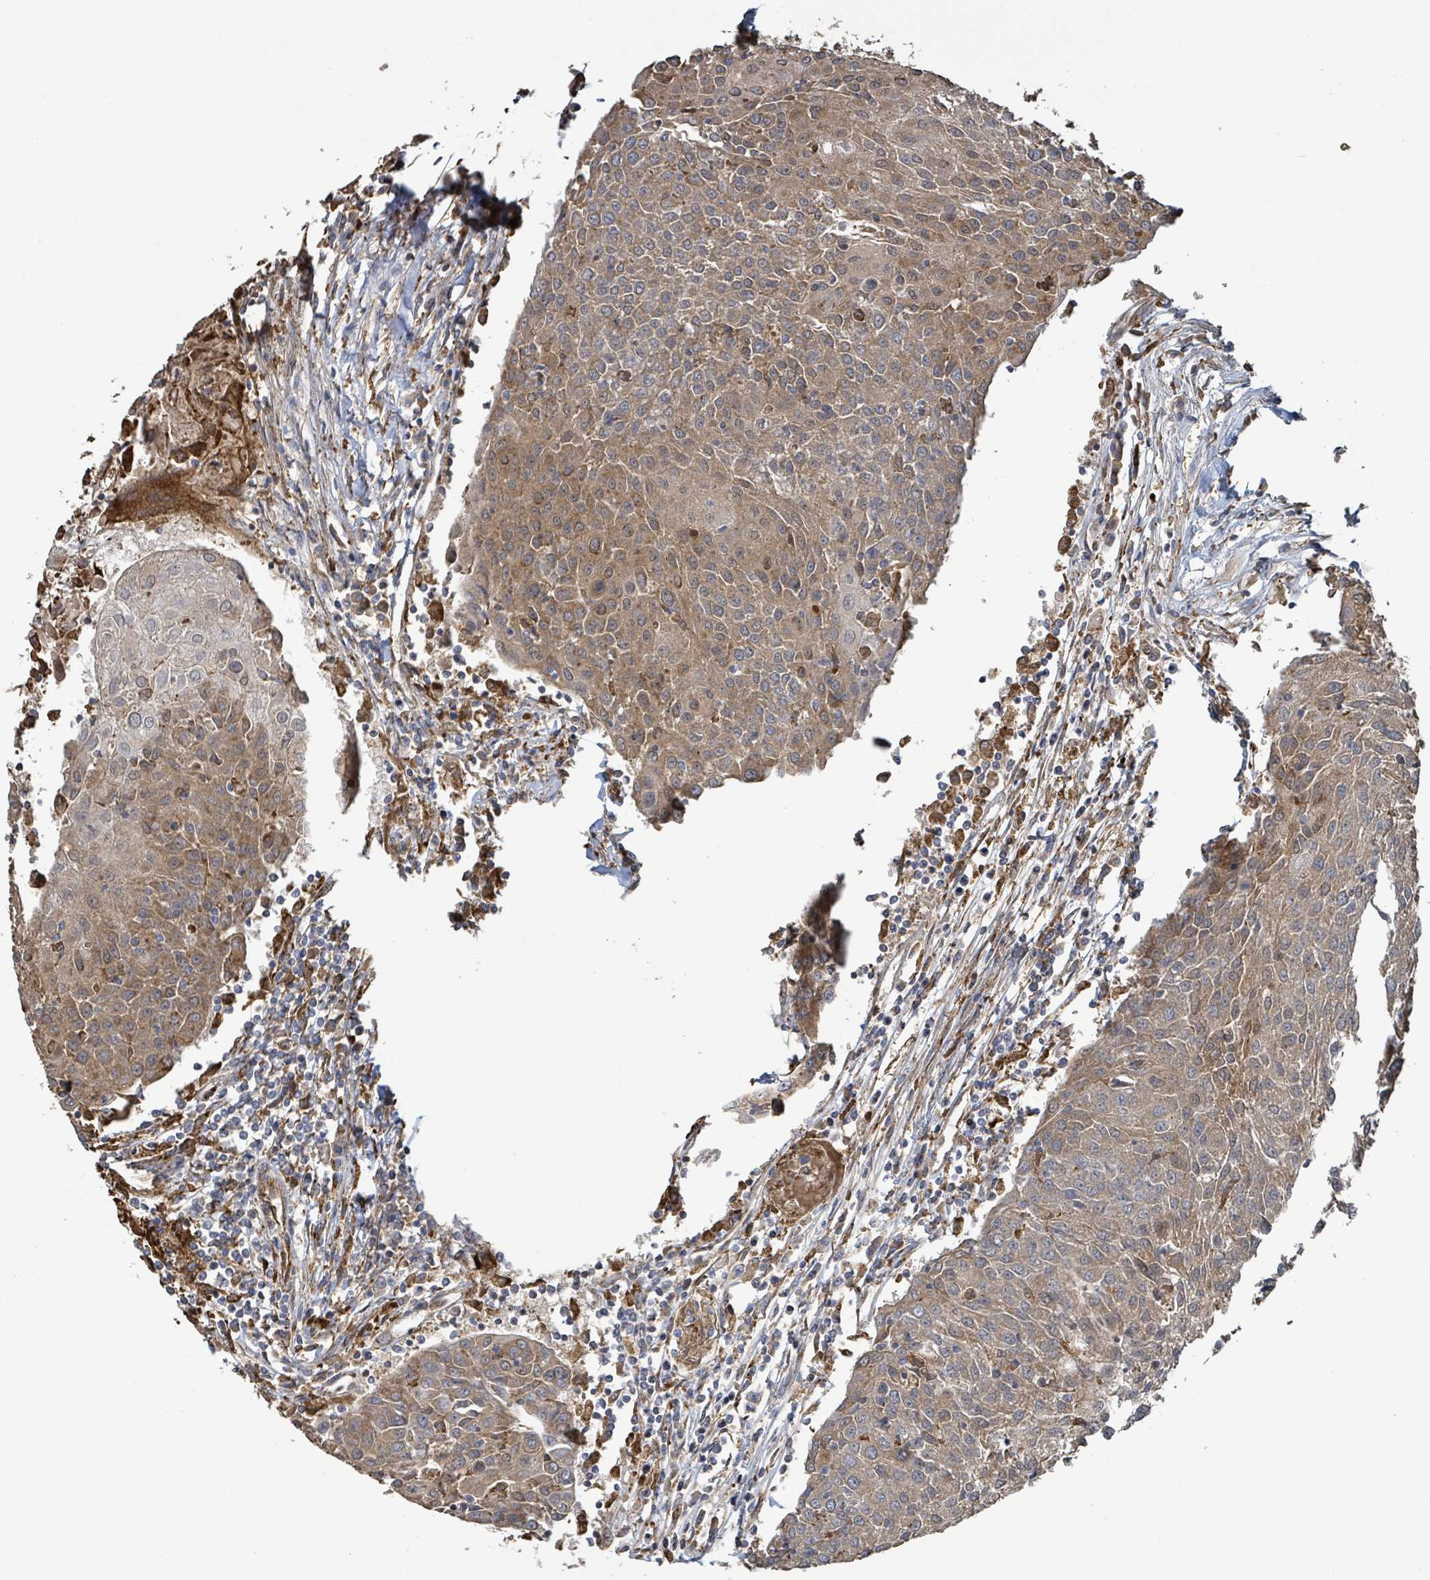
{"staining": {"intensity": "moderate", "quantity": ">75%", "location": "cytoplasmic/membranous"}, "tissue": "urothelial cancer", "cell_type": "Tumor cells", "image_type": "cancer", "snomed": [{"axis": "morphology", "description": "Urothelial carcinoma, High grade"}, {"axis": "topography", "description": "Urinary bladder"}], "caption": "An IHC histopathology image of tumor tissue is shown. Protein staining in brown labels moderate cytoplasmic/membranous positivity in urothelial cancer within tumor cells. (DAB (3,3'-diaminobenzidine) IHC with brightfield microscopy, high magnification).", "gene": "ARPIN", "patient": {"sex": "female", "age": 85}}